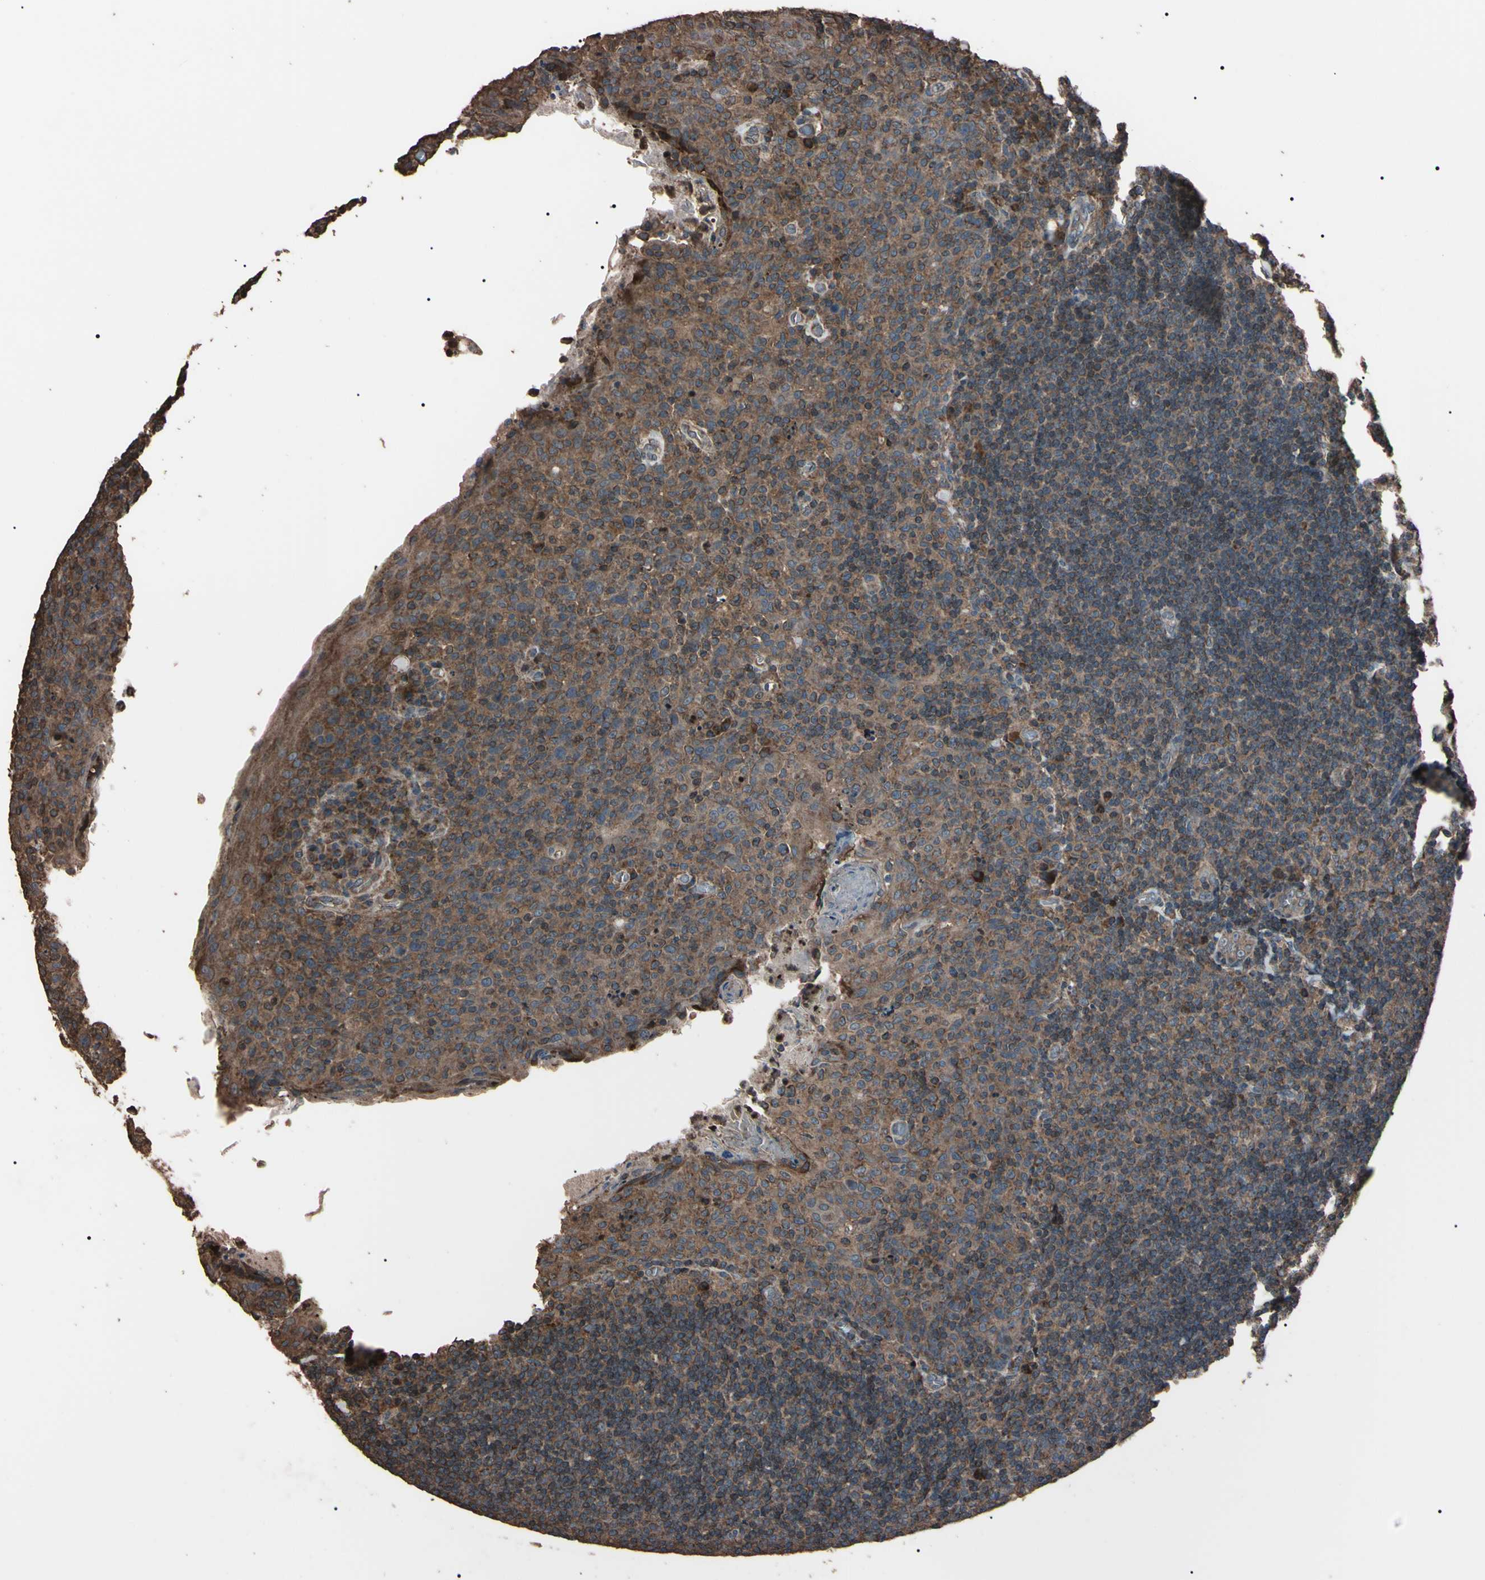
{"staining": {"intensity": "moderate", "quantity": "<25%", "location": "nuclear"}, "tissue": "tonsil", "cell_type": "Germinal center cells", "image_type": "normal", "snomed": [{"axis": "morphology", "description": "Normal tissue, NOS"}, {"axis": "topography", "description": "Tonsil"}], "caption": "This histopathology image shows benign tonsil stained with immunohistochemistry to label a protein in brown. The nuclear of germinal center cells show moderate positivity for the protein. Nuclei are counter-stained blue.", "gene": "TNFRSF1A", "patient": {"sex": "male", "age": 17}}